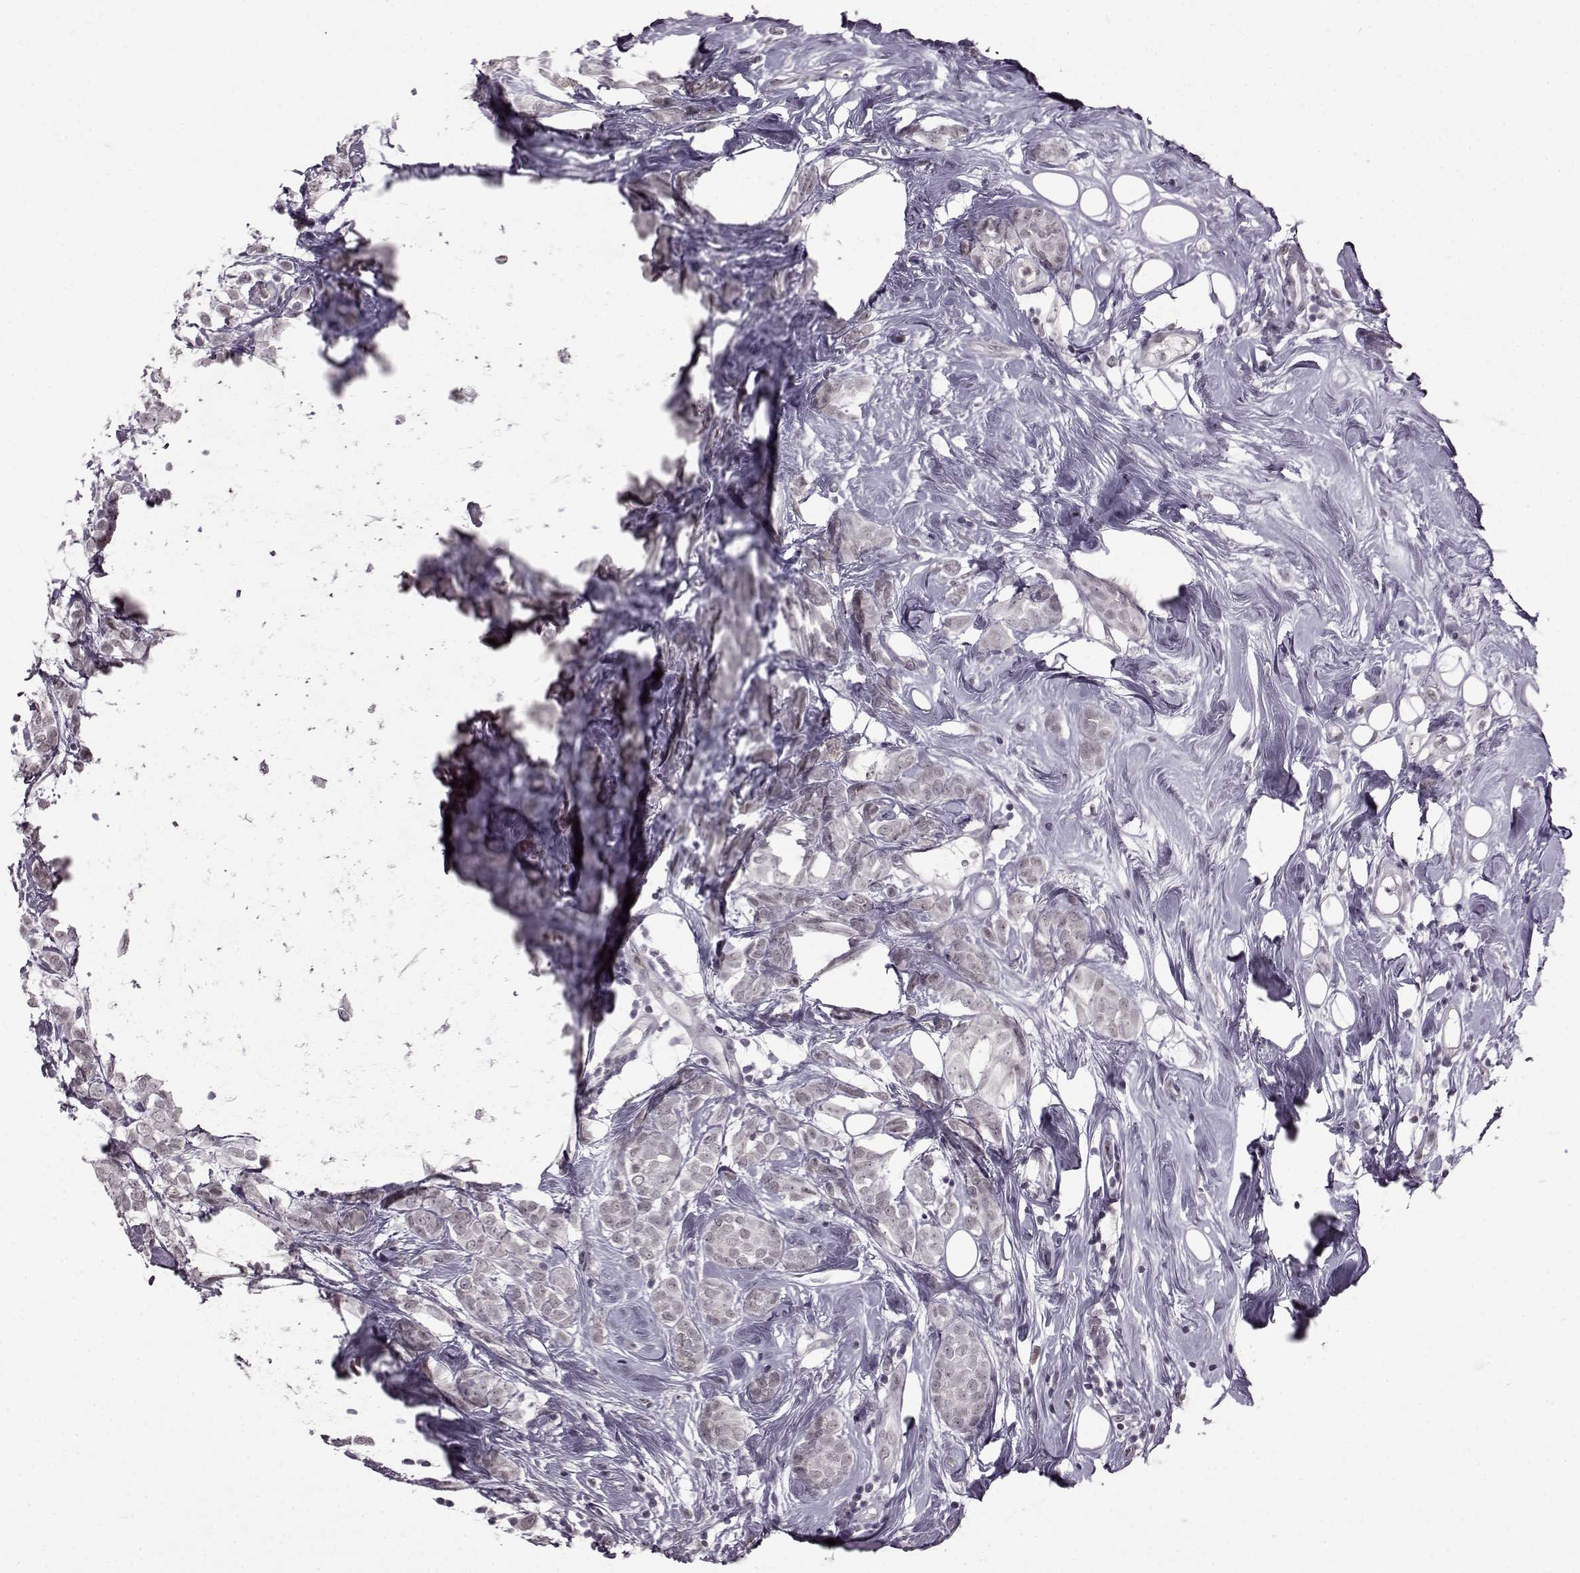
{"staining": {"intensity": "negative", "quantity": "none", "location": "none"}, "tissue": "breast cancer", "cell_type": "Tumor cells", "image_type": "cancer", "snomed": [{"axis": "morphology", "description": "Lobular carcinoma"}, {"axis": "topography", "description": "Breast"}], "caption": "Tumor cells are negative for brown protein staining in breast lobular carcinoma.", "gene": "SLC28A2", "patient": {"sex": "female", "age": 49}}